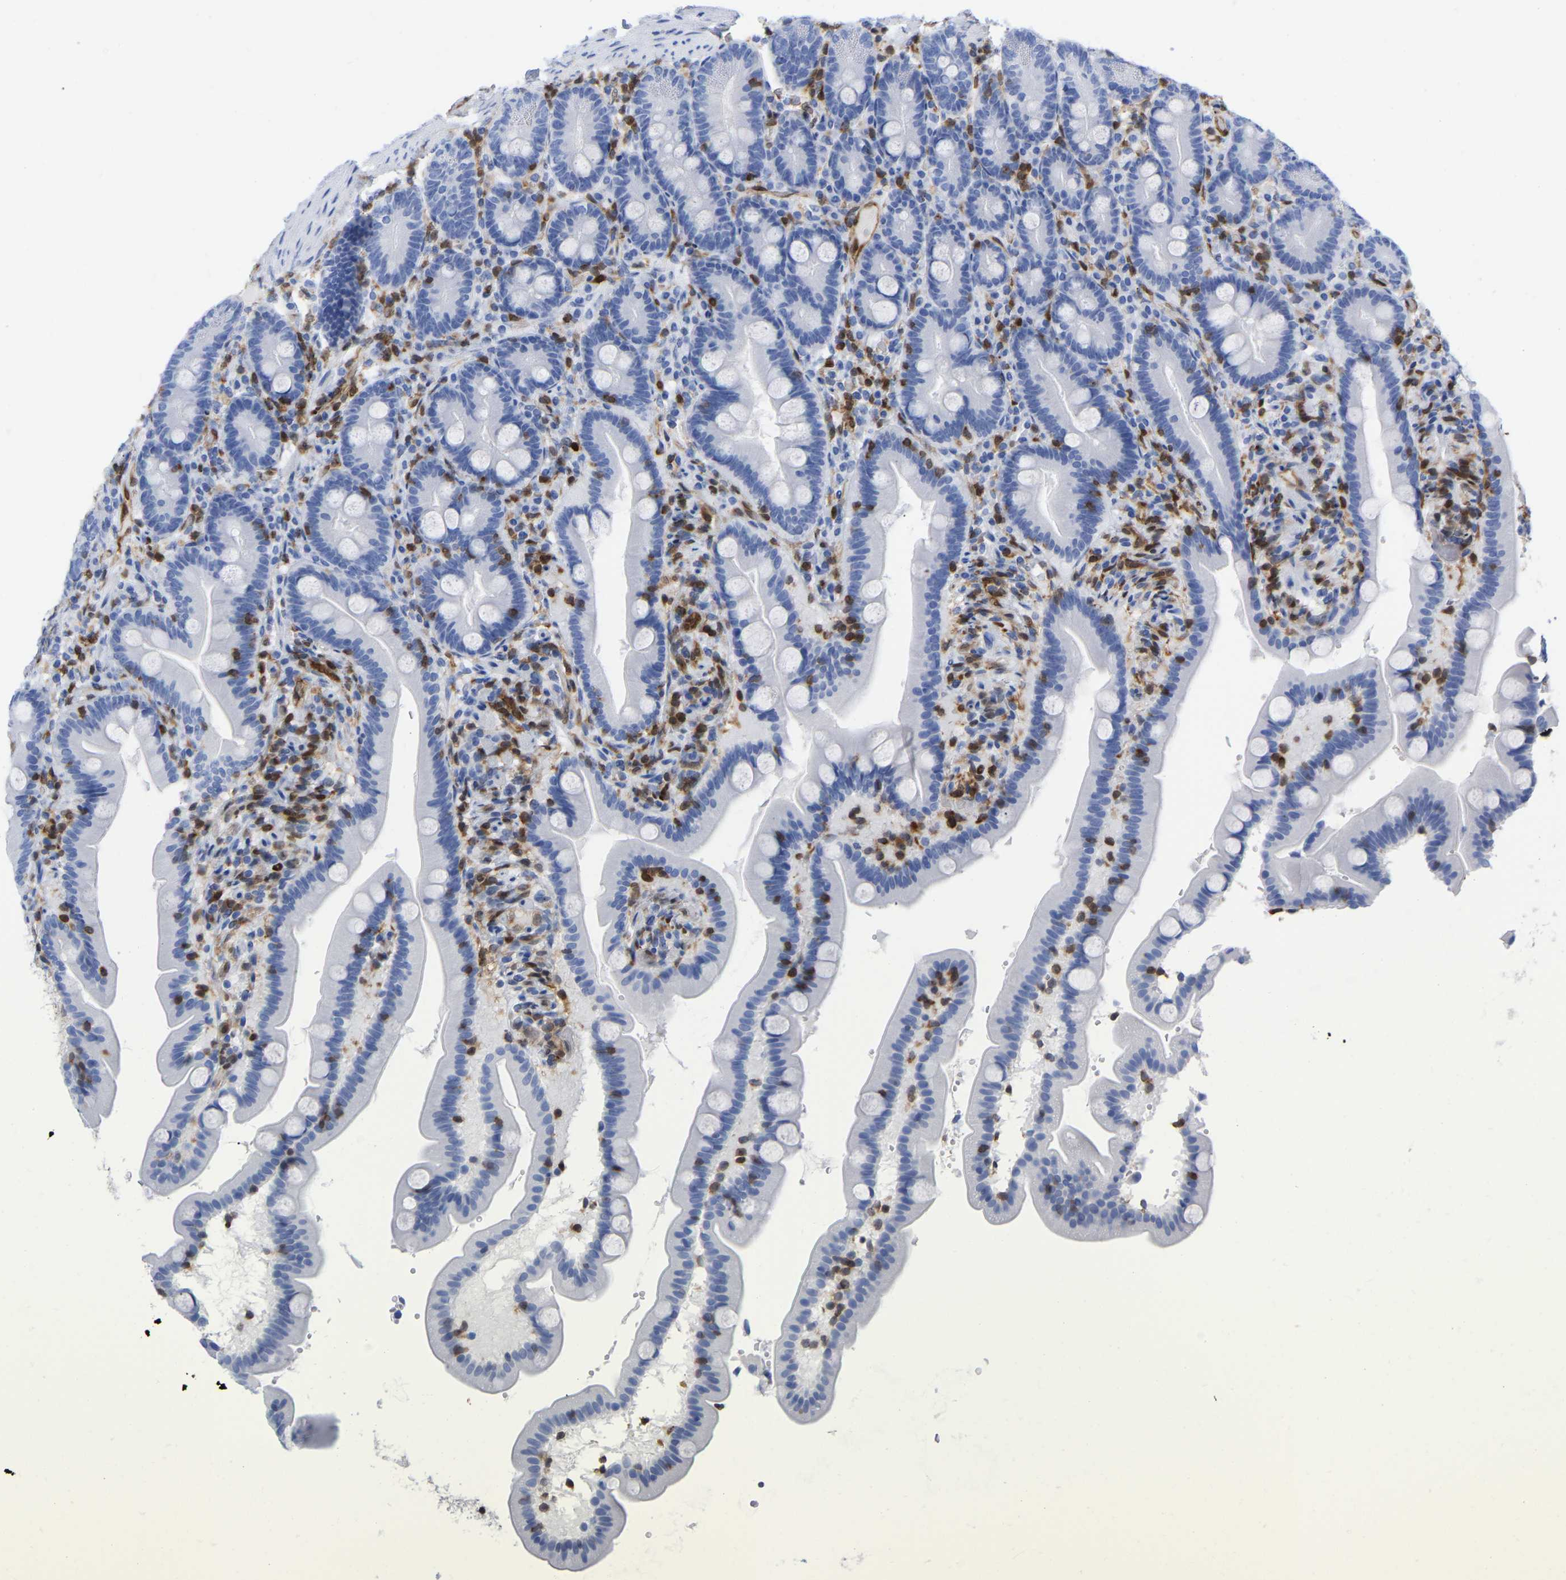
{"staining": {"intensity": "negative", "quantity": "none", "location": "none"}, "tissue": "duodenum", "cell_type": "Glandular cells", "image_type": "normal", "snomed": [{"axis": "morphology", "description": "Normal tissue, NOS"}, {"axis": "topography", "description": "Duodenum"}], "caption": "Immunohistochemistry (IHC) image of normal duodenum stained for a protein (brown), which demonstrates no staining in glandular cells.", "gene": "GIMAP4", "patient": {"sex": "male", "age": 54}}